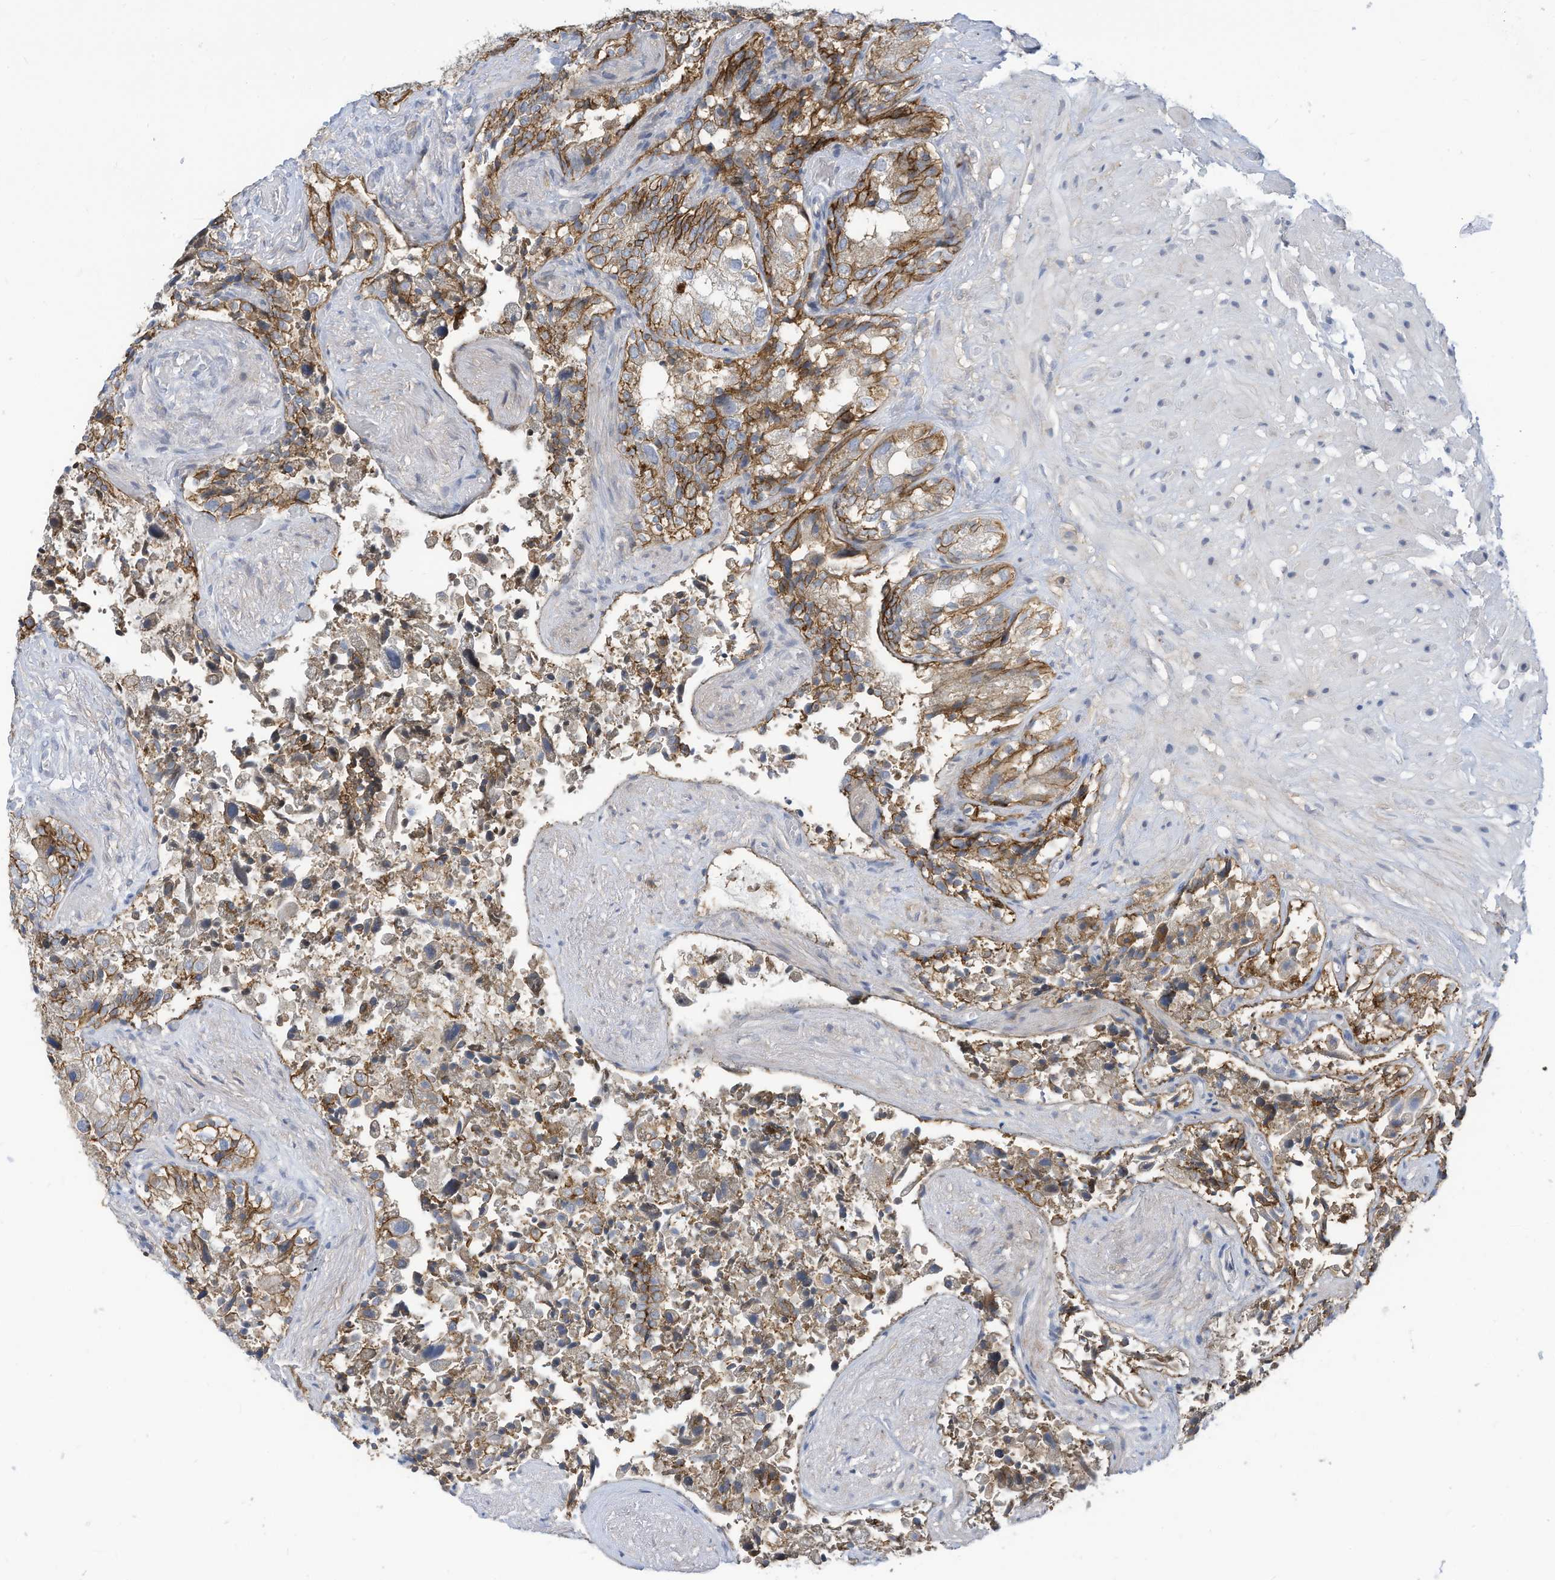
{"staining": {"intensity": "moderate", "quantity": ">75%", "location": "cytoplasmic/membranous"}, "tissue": "seminal vesicle", "cell_type": "Glandular cells", "image_type": "normal", "snomed": [{"axis": "morphology", "description": "Normal tissue, NOS"}, {"axis": "topography", "description": "Seminal veicle"}, {"axis": "topography", "description": "Peripheral nerve tissue"}], "caption": "Seminal vesicle stained with immunohistochemistry (IHC) demonstrates moderate cytoplasmic/membranous expression in about >75% of glandular cells. (brown staining indicates protein expression, while blue staining denotes nuclei).", "gene": "SLC1A5", "patient": {"sex": "male", "age": 63}}